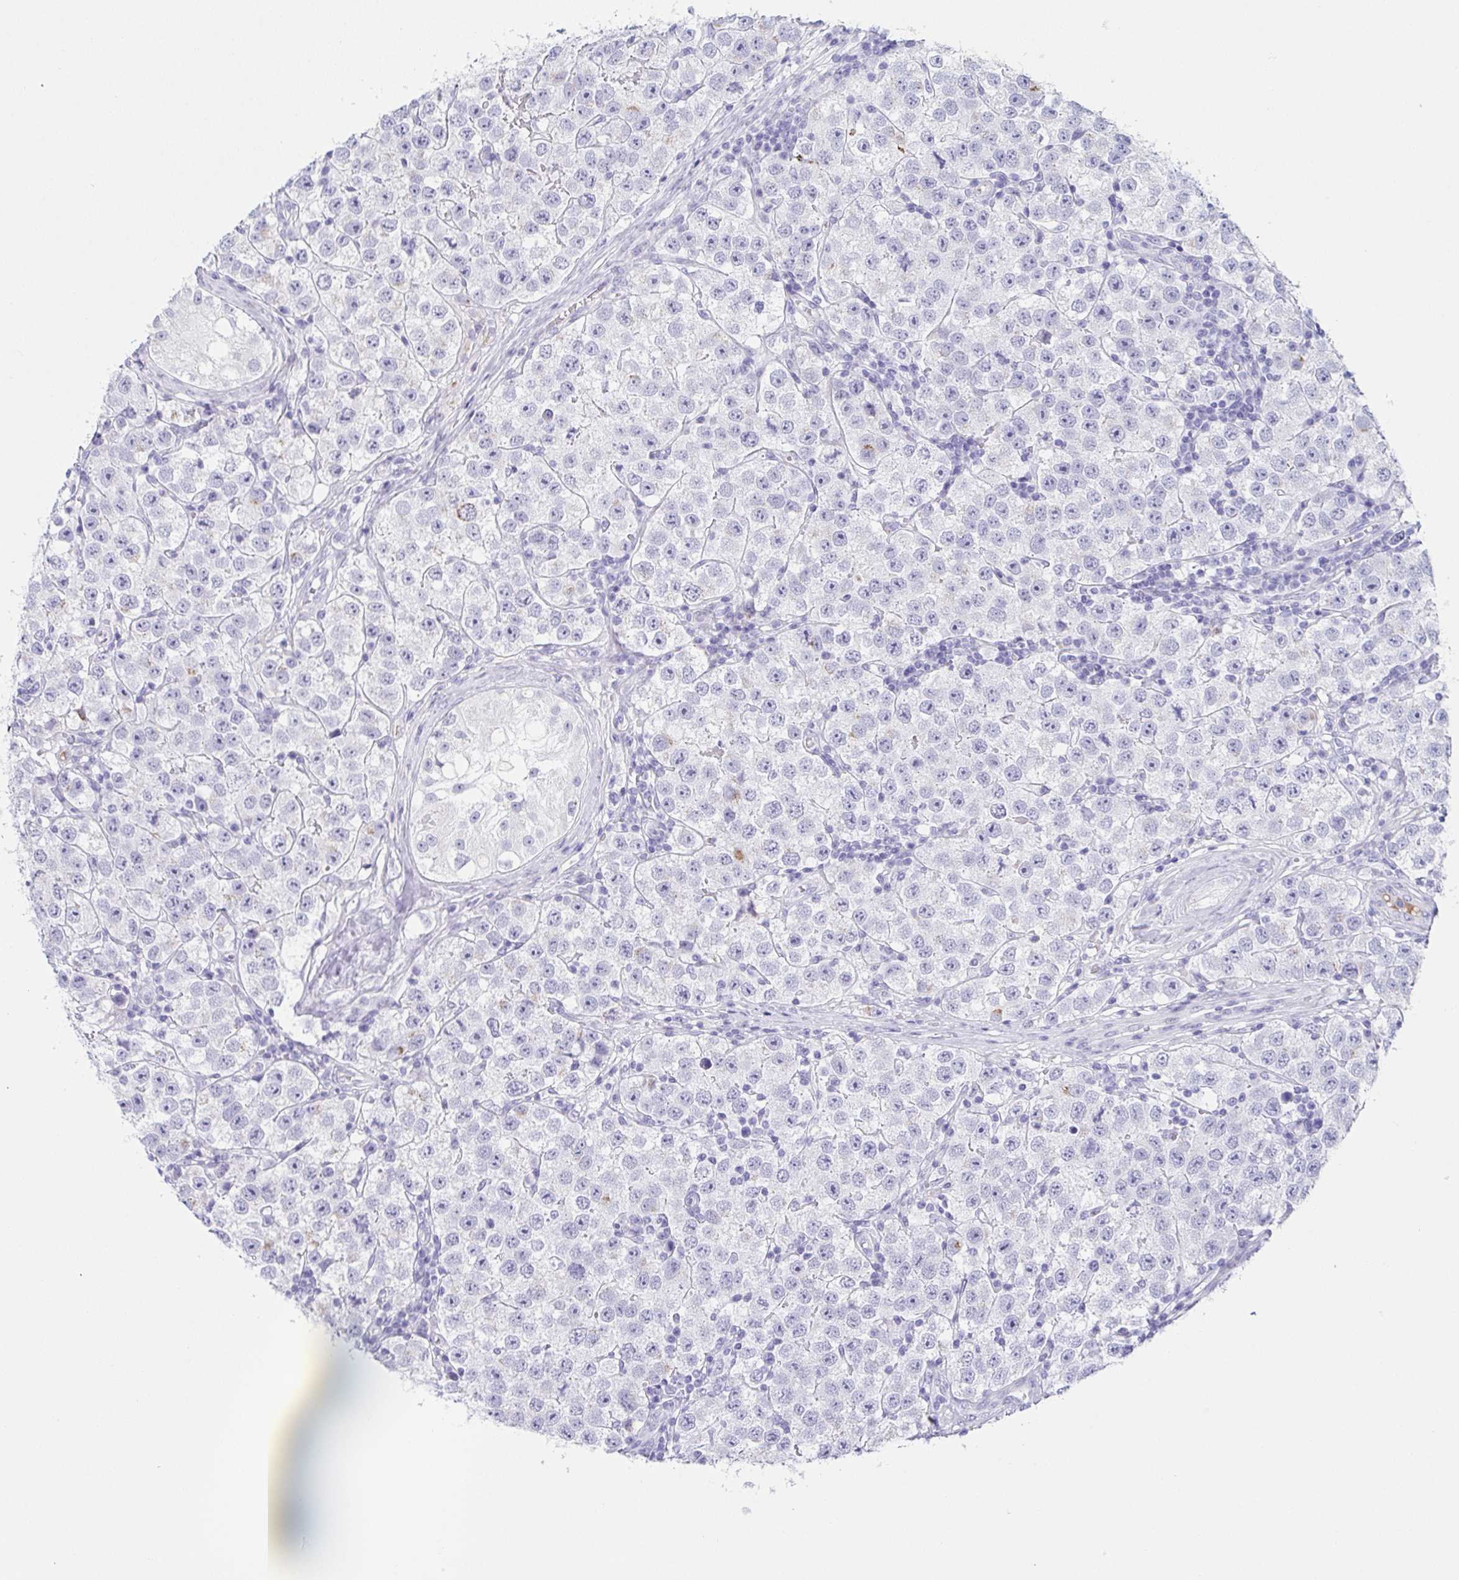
{"staining": {"intensity": "negative", "quantity": "none", "location": "none"}, "tissue": "testis cancer", "cell_type": "Tumor cells", "image_type": "cancer", "snomed": [{"axis": "morphology", "description": "Seminoma, NOS"}, {"axis": "topography", "description": "Testis"}], "caption": "There is no significant expression in tumor cells of seminoma (testis). (Stains: DAB IHC with hematoxylin counter stain, Microscopy: brightfield microscopy at high magnification).", "gene": "LDLRAD1", "patient": {"sex": "male", "age": 34}}